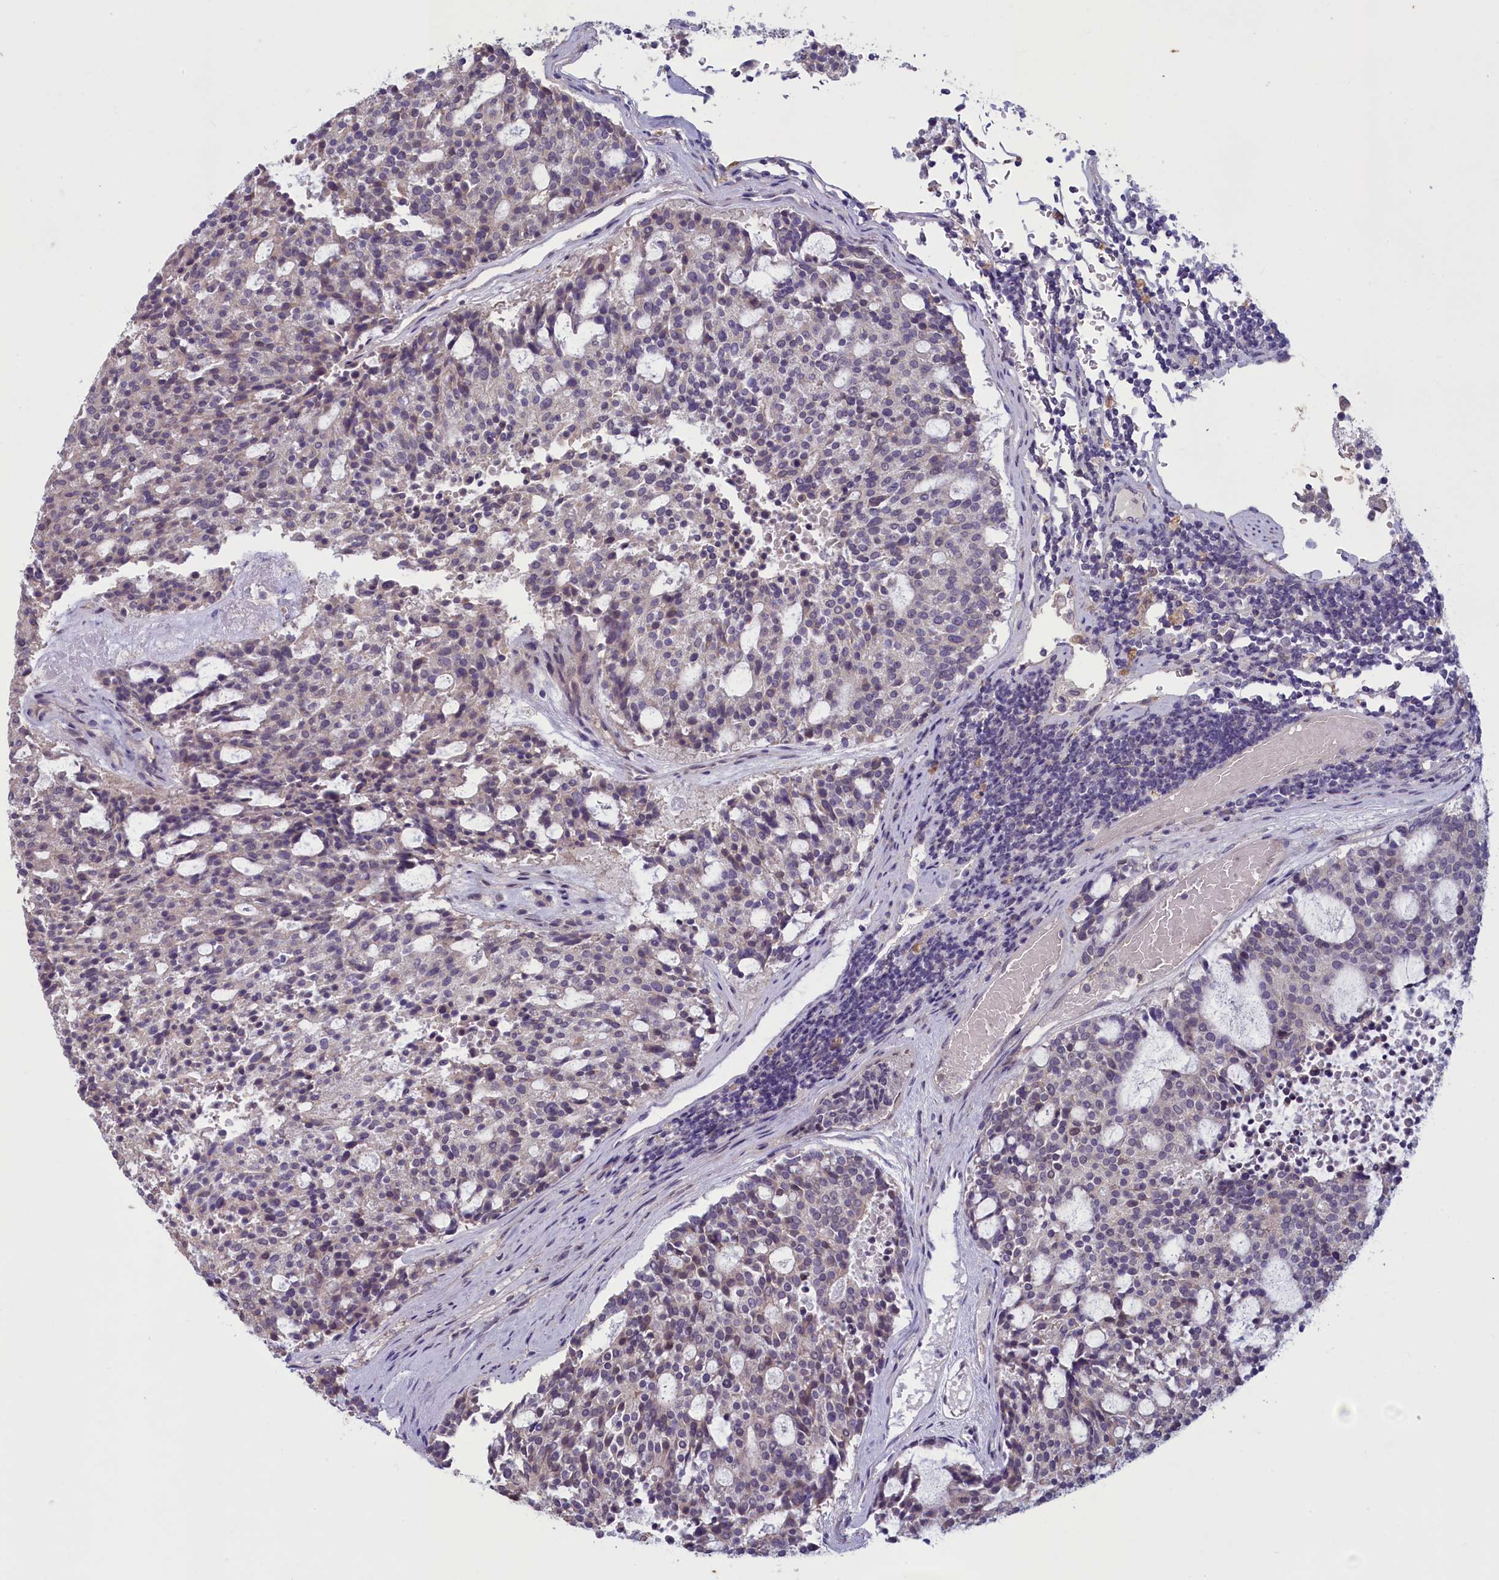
{"staining": {"intensity": "weak", "quantity": "<25%", "location": "cytoplasmic/membranous"}, "tissue": "carcinoid", "cell_type": "Tumor cells", "image_type": "cancer", "snomed": [{"axis": "morphology", "description": "Carcinoid, malignant, NOS"}, {"axis": "topography", "description": "Pancreas"}], "caption": "High power microscopy micrograph of an immunohistochemistry (IHC) image of carcinoid, revealing no significant positivity in tumor cells. (DAB immunohistochemistry (IHC) visualized using brightfield microscopy, high magnification).", "gene": "ATF7IP2", "patient": {"sex": "female", "age": 54}}